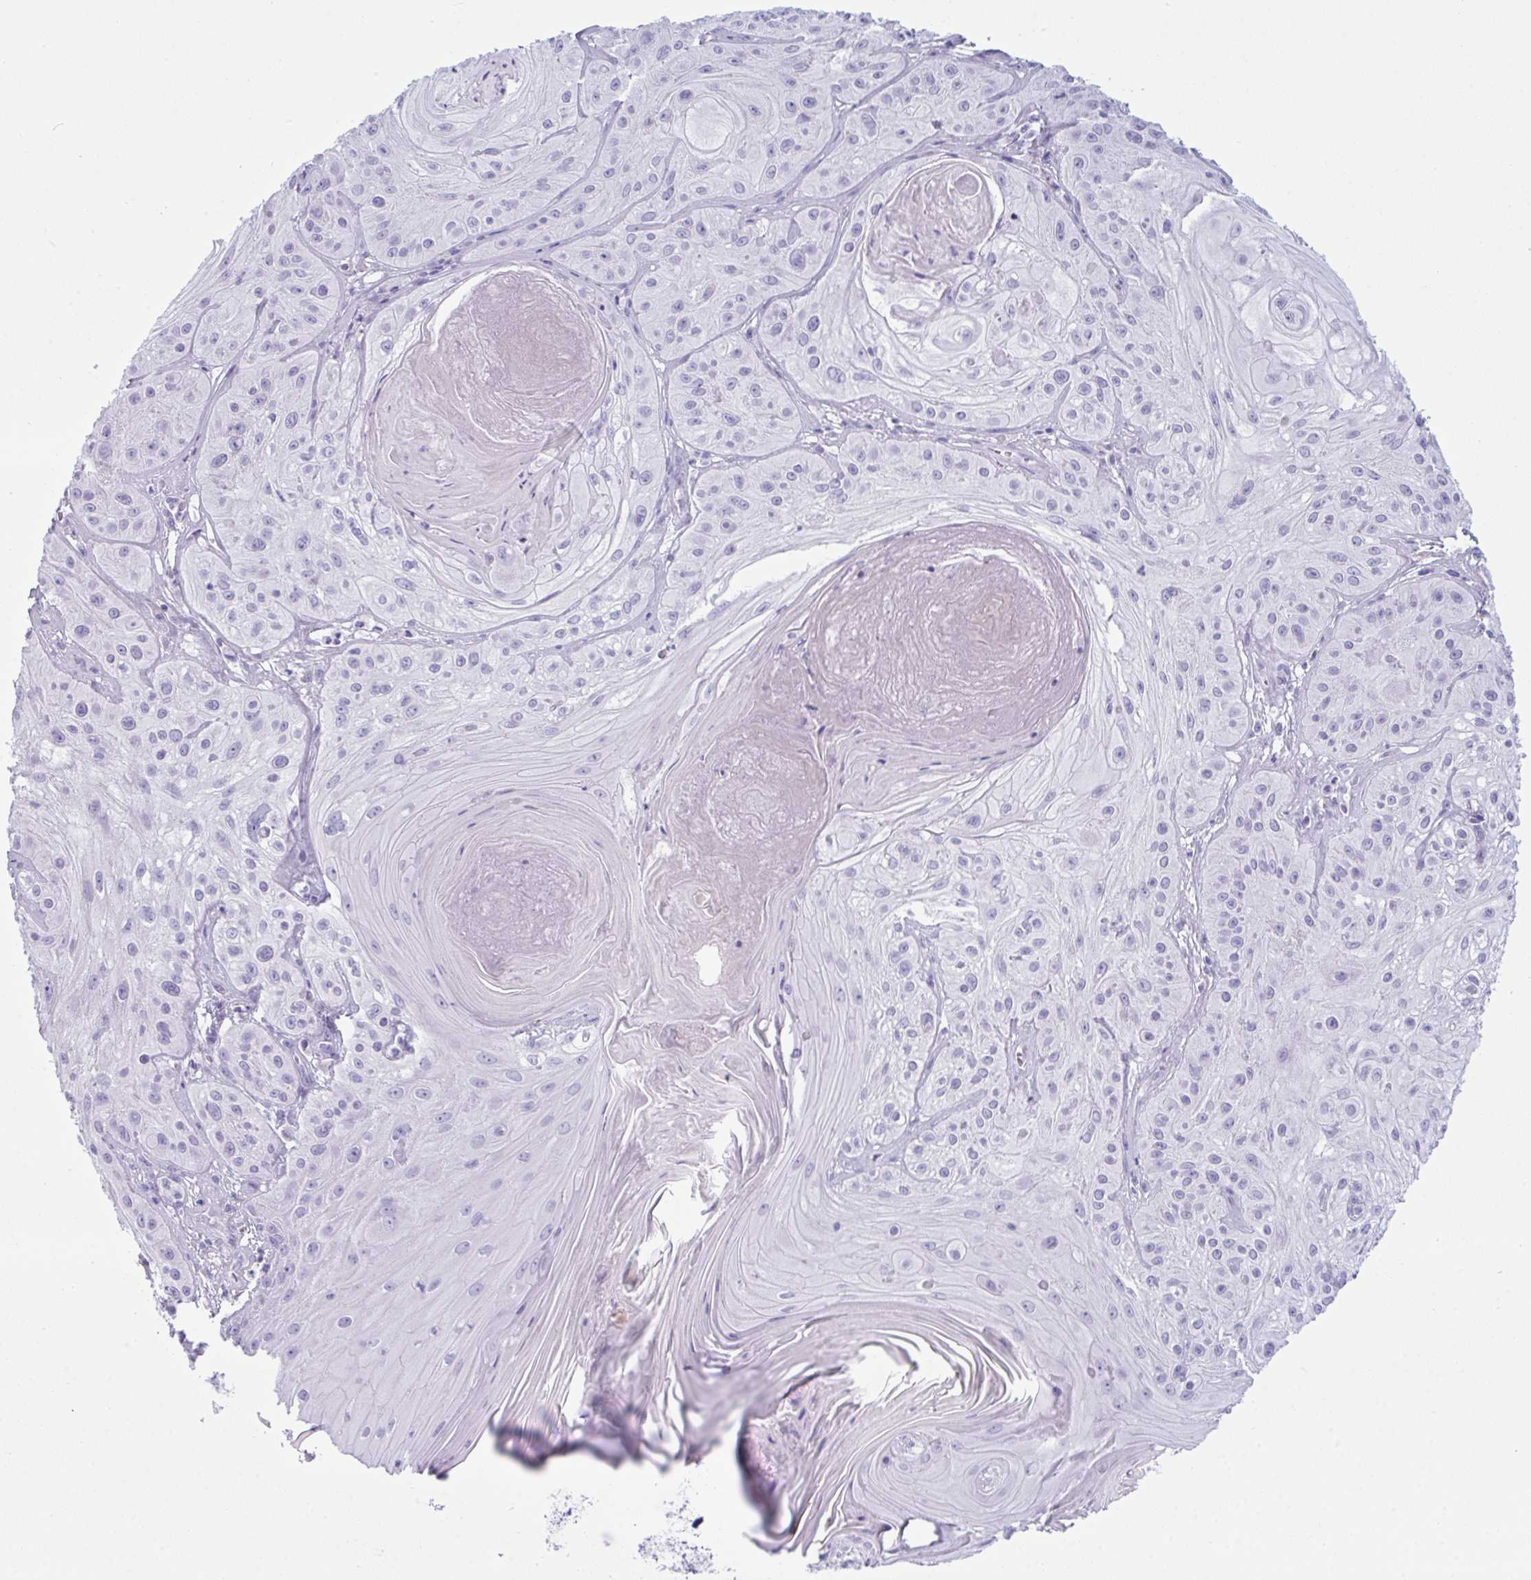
{"staining": {"intensity": "negative", "quantity": "none", "location": "none"}, "tissue": "skin cancer", "cell_type": "Tumor cells", "image_type": "cancer", "snomed": [{"axis": "morphology", "description": "Squamous cell carcinoma, NOS"}, {"axis": "topography", "description": "Skin"}], "caption": "Skin squamous cell carcinoma was stained to show a protein in brown. There is no significant positivity in tumor cells.", "gene": "BBS1", "patient": {"sex": "male", "age": 85}}